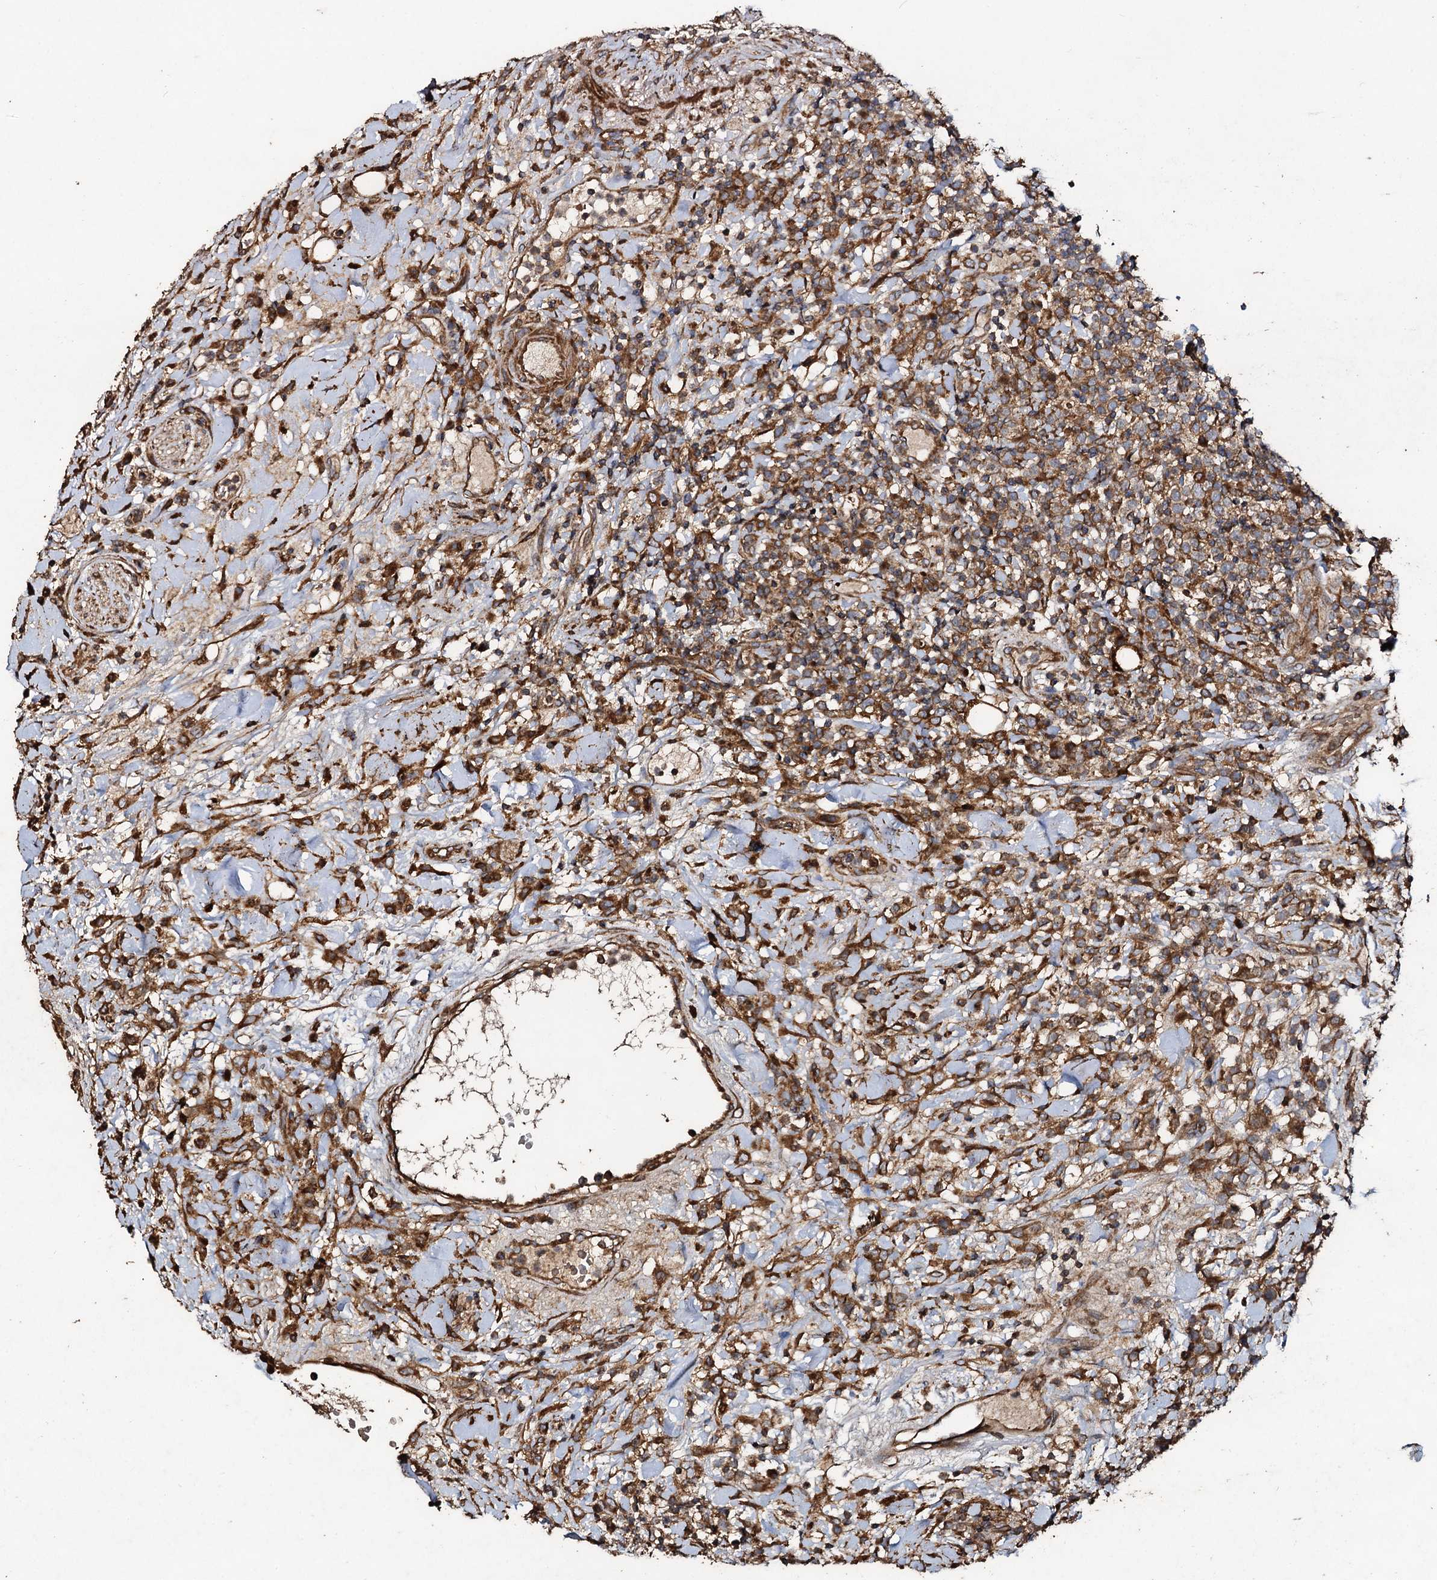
{"staining": {"intensity": "moderate", "quantity": ">75%", "location": "cytoplasmic/membranous"}, "tissue": "lymphoma", "cell_type": "Tumor cells", "image_type": "cancer", "snomed": [{"axis": "morphology", "description": "Malignant lymphoma, non-Hodgkin's type, High grade"}, {"axis": "topography", "description": "Colon"}], "caption": "Immunohistochemistry (IHC) of lymphoma reveals medium levels of moderate cytoplasmic/membranous positivity in approximately >75% of tumor cells.", "gene": "NOTCH2NLA", "patient": {"sex": "female", "age": 53}}